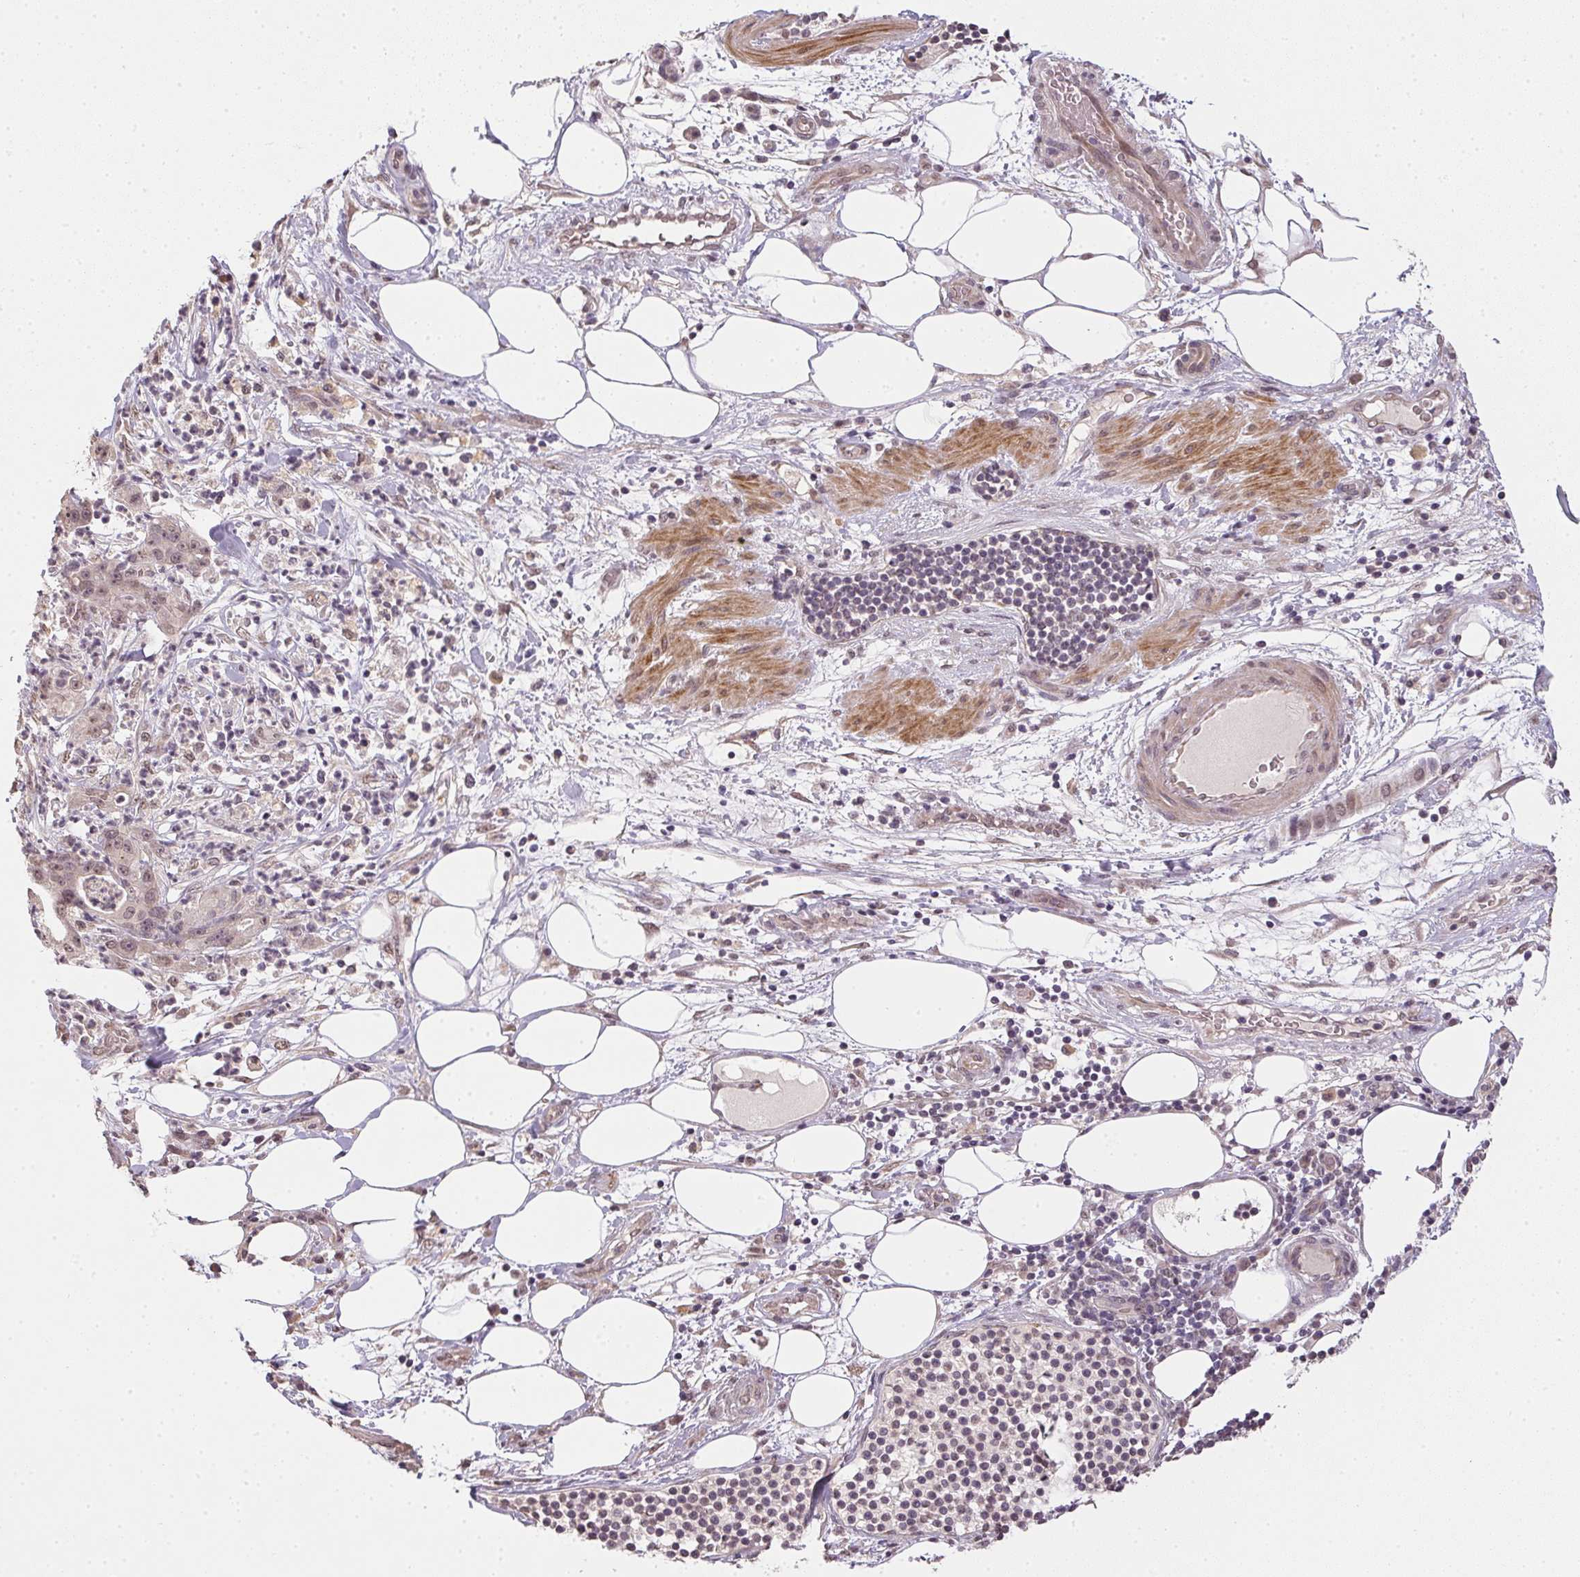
{"staining": {"intensity": "weak", "quantity": ">75%", "location": "nuclear"}, "tissue": "pancreatic cancer", "cell_type": "Tumor cells", "image_type": "cancer", "snomed": [{"axis": "morphology", "description": "Adenocarcinoma, NOS"}, {"axis": "topography", "description": "Pancreas"}], "caption": "The photomicrograph demonstrates a brown stain indicating the presence of a protein in the nuclear of tumor cells in adenocarcinoma (pancreatic). Ihc stains the protein in brown and the nuclei are stained blue.", "gene": "PPP4R4", "patient": {"sex": "male", "age": 71}}